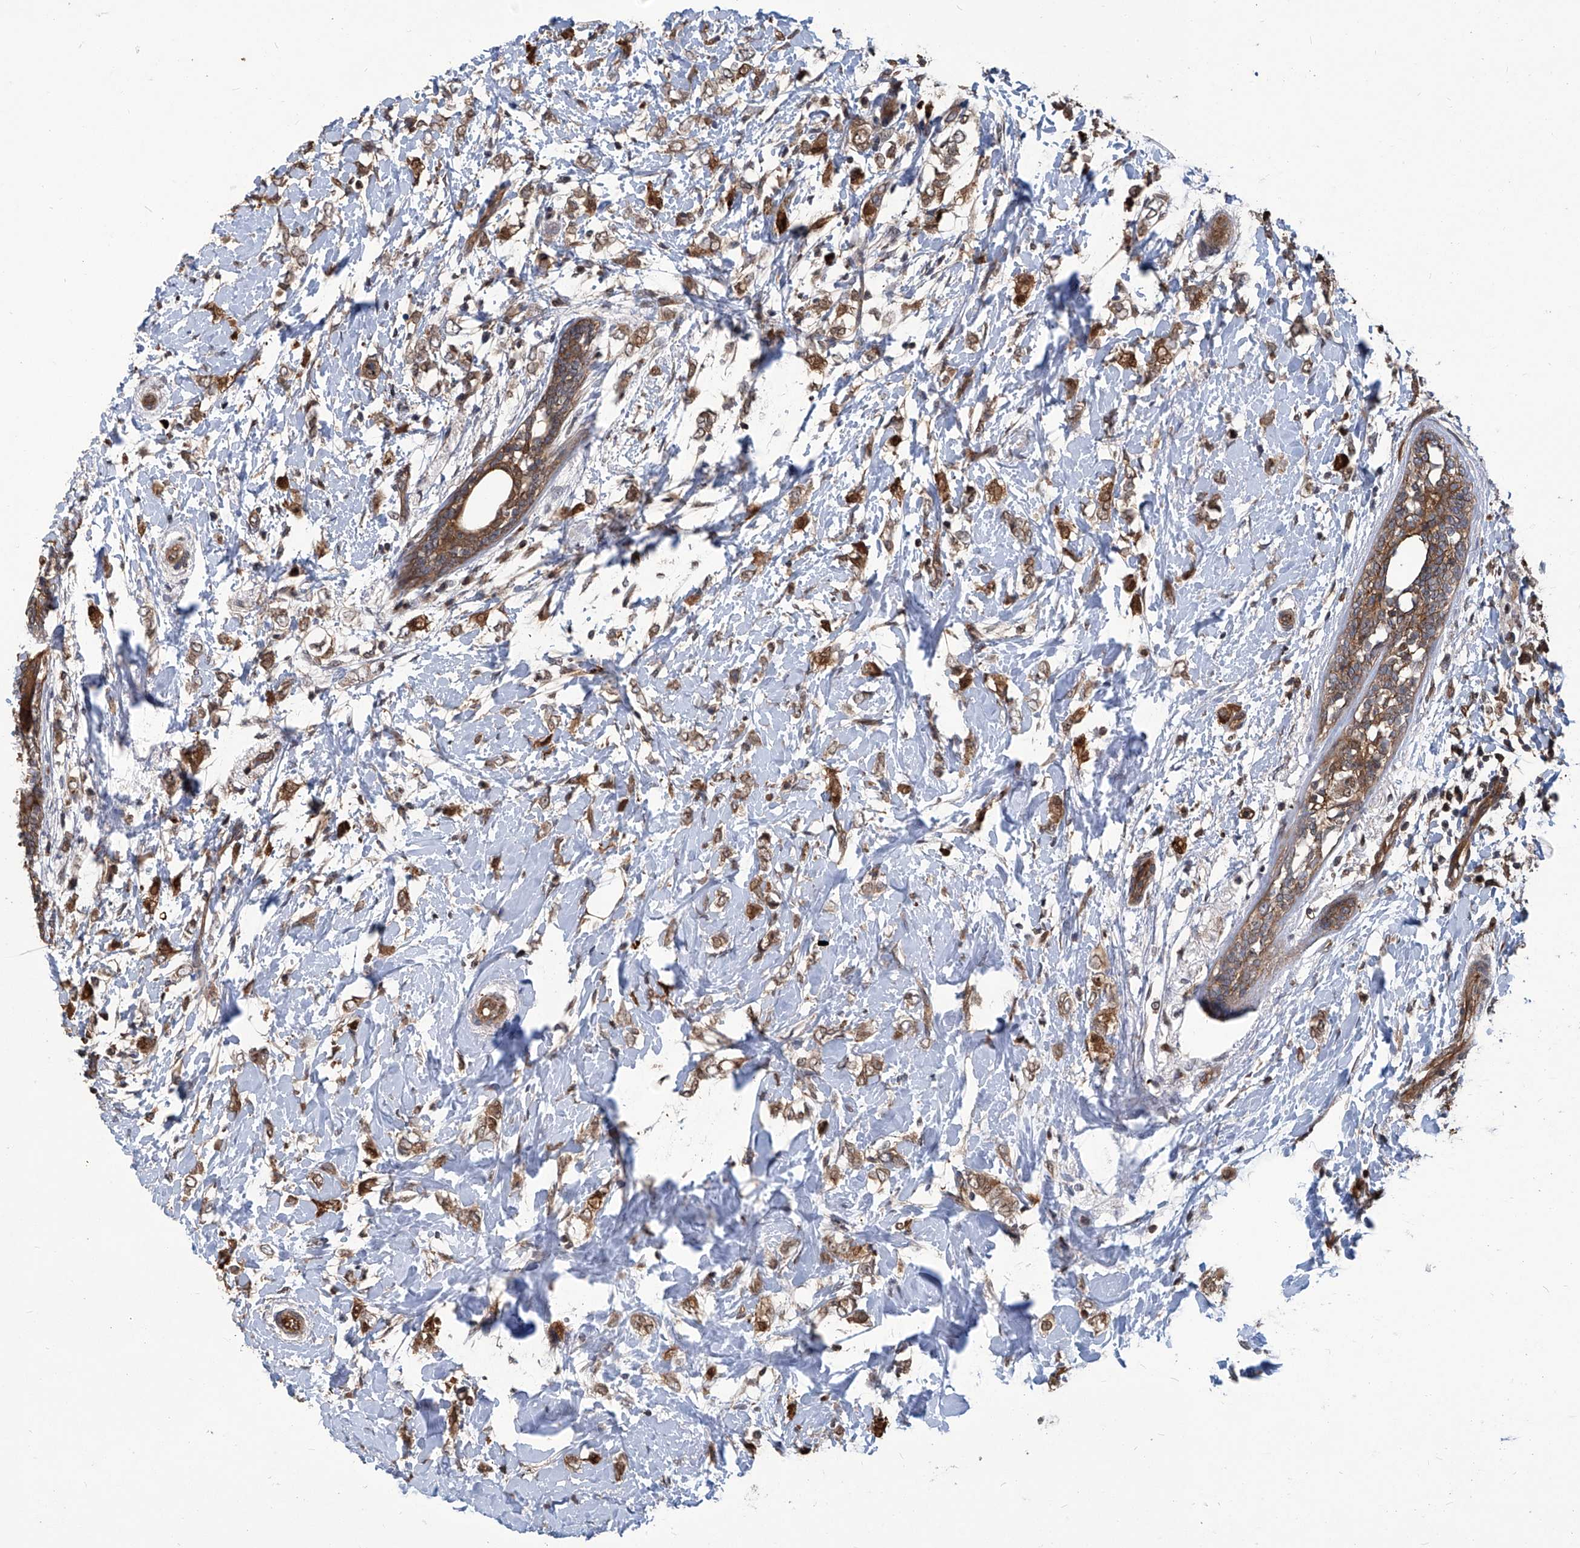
{"staining": {"intensity": "moderate", "quantity": ">75%", "location": "cytoplasmic/membranous"}, "tissue": "breast cancer", "cell_type": "Tumor cells", "image_type": "cancer", "snomed": [{"axis": "morphology", "description": "Normal tissue, NOS"}, {"axis": "morphology", "description": "Lobular carcinoma"}, {"axis": "topography", "description": "Breast"}], "caption": "Tumor cells display medium levels of moderate cytoplasmic/membranous staining in approximately >75% of cells in human breast cancer (lobular carcinoma).", "gene": "PSMB1", "patient": {"sex": "female", "age": 47}}